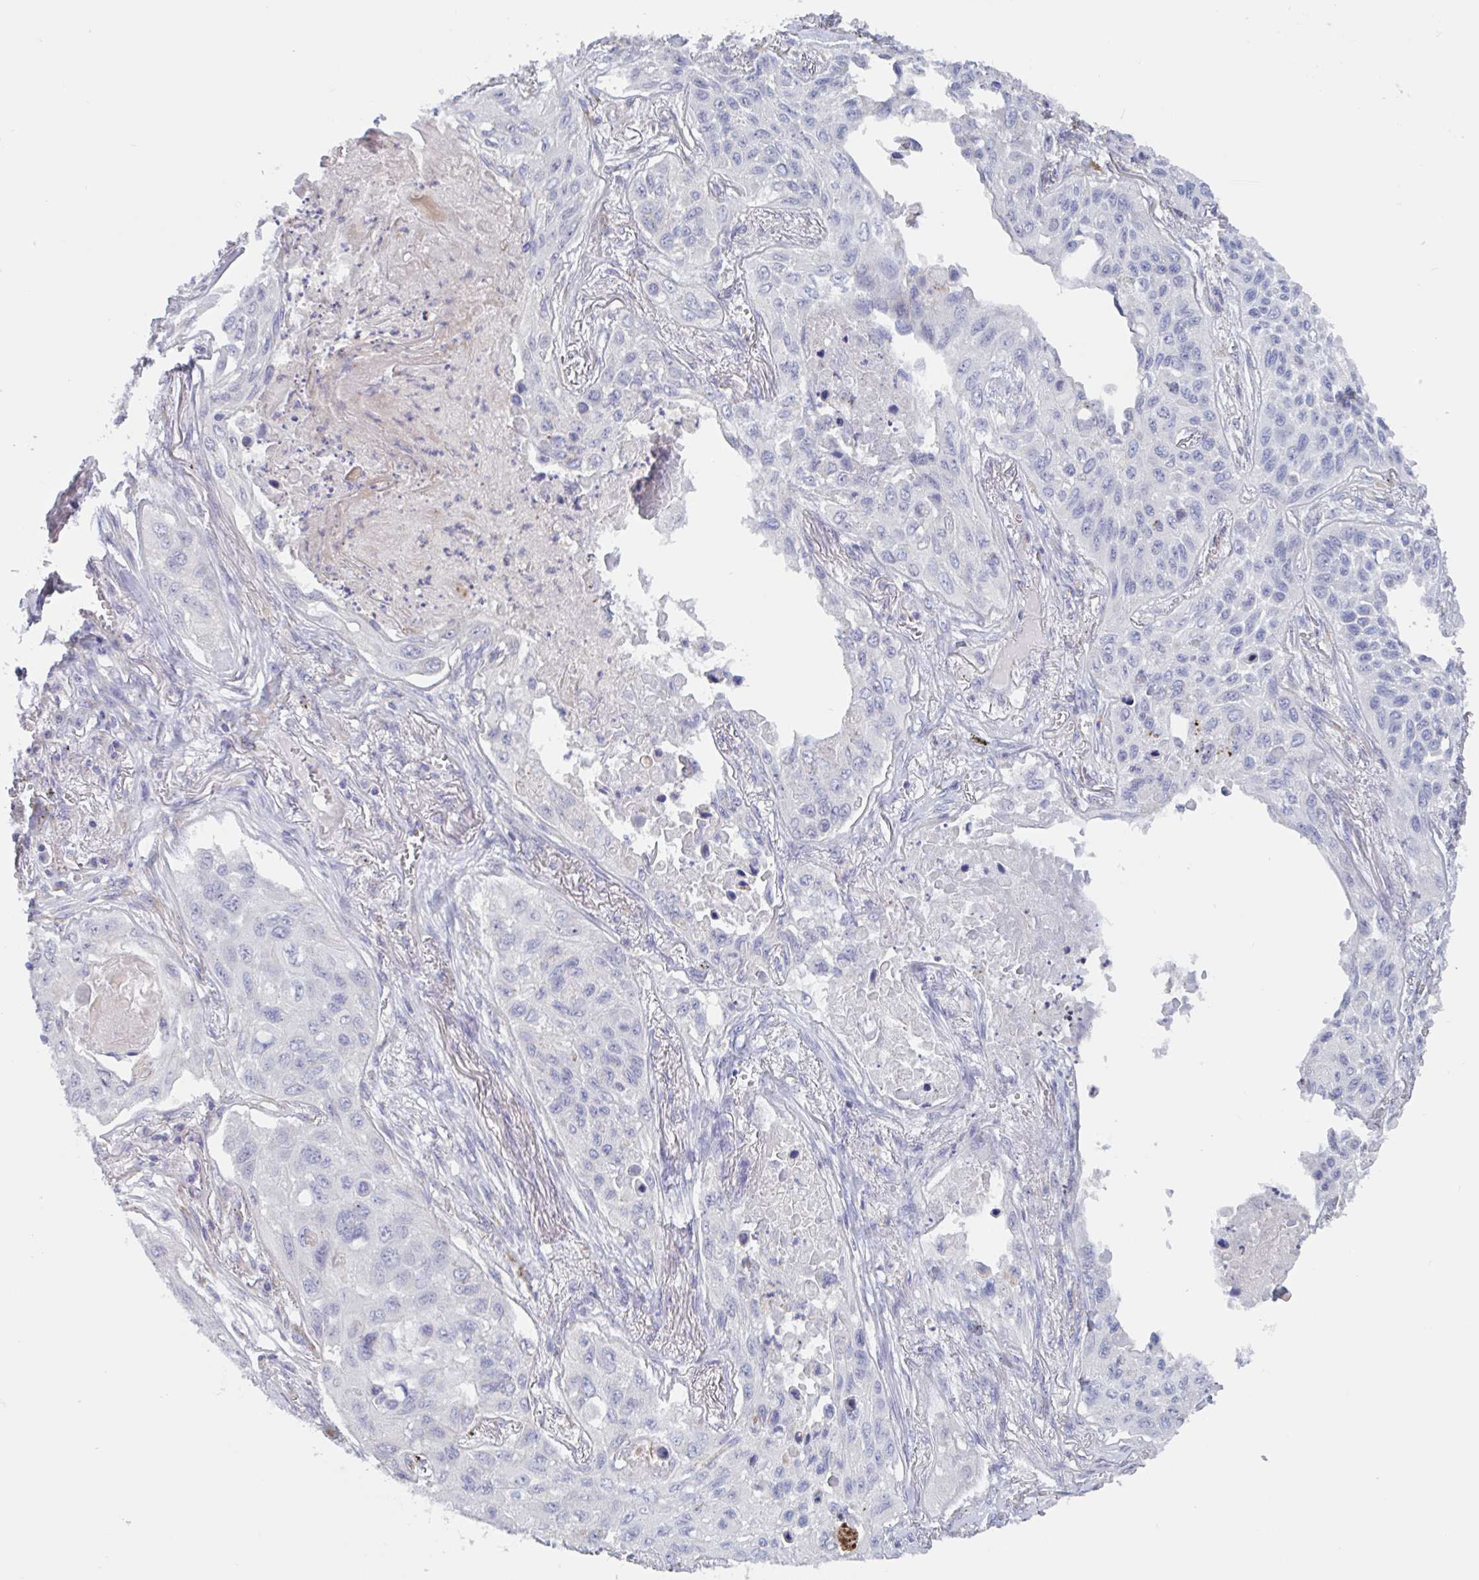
{"staining": {"intensity": "negative", "quantity": "none", "location": "none"}, "tissue": "lung cancer", "cell_type": "Tumor cells", "image_type": "cancer", "snomed": [{"axis": "morphology", "description": "Squamous cell carcinoma, NOS"}, {"axis": "topography", "description": "Lung"}], "caption": "Tumor cells show no significant positivity in squamous cell carcinoma (lung).", "gene": "ST14", "patient": {"sex": "male", "age": 75}}